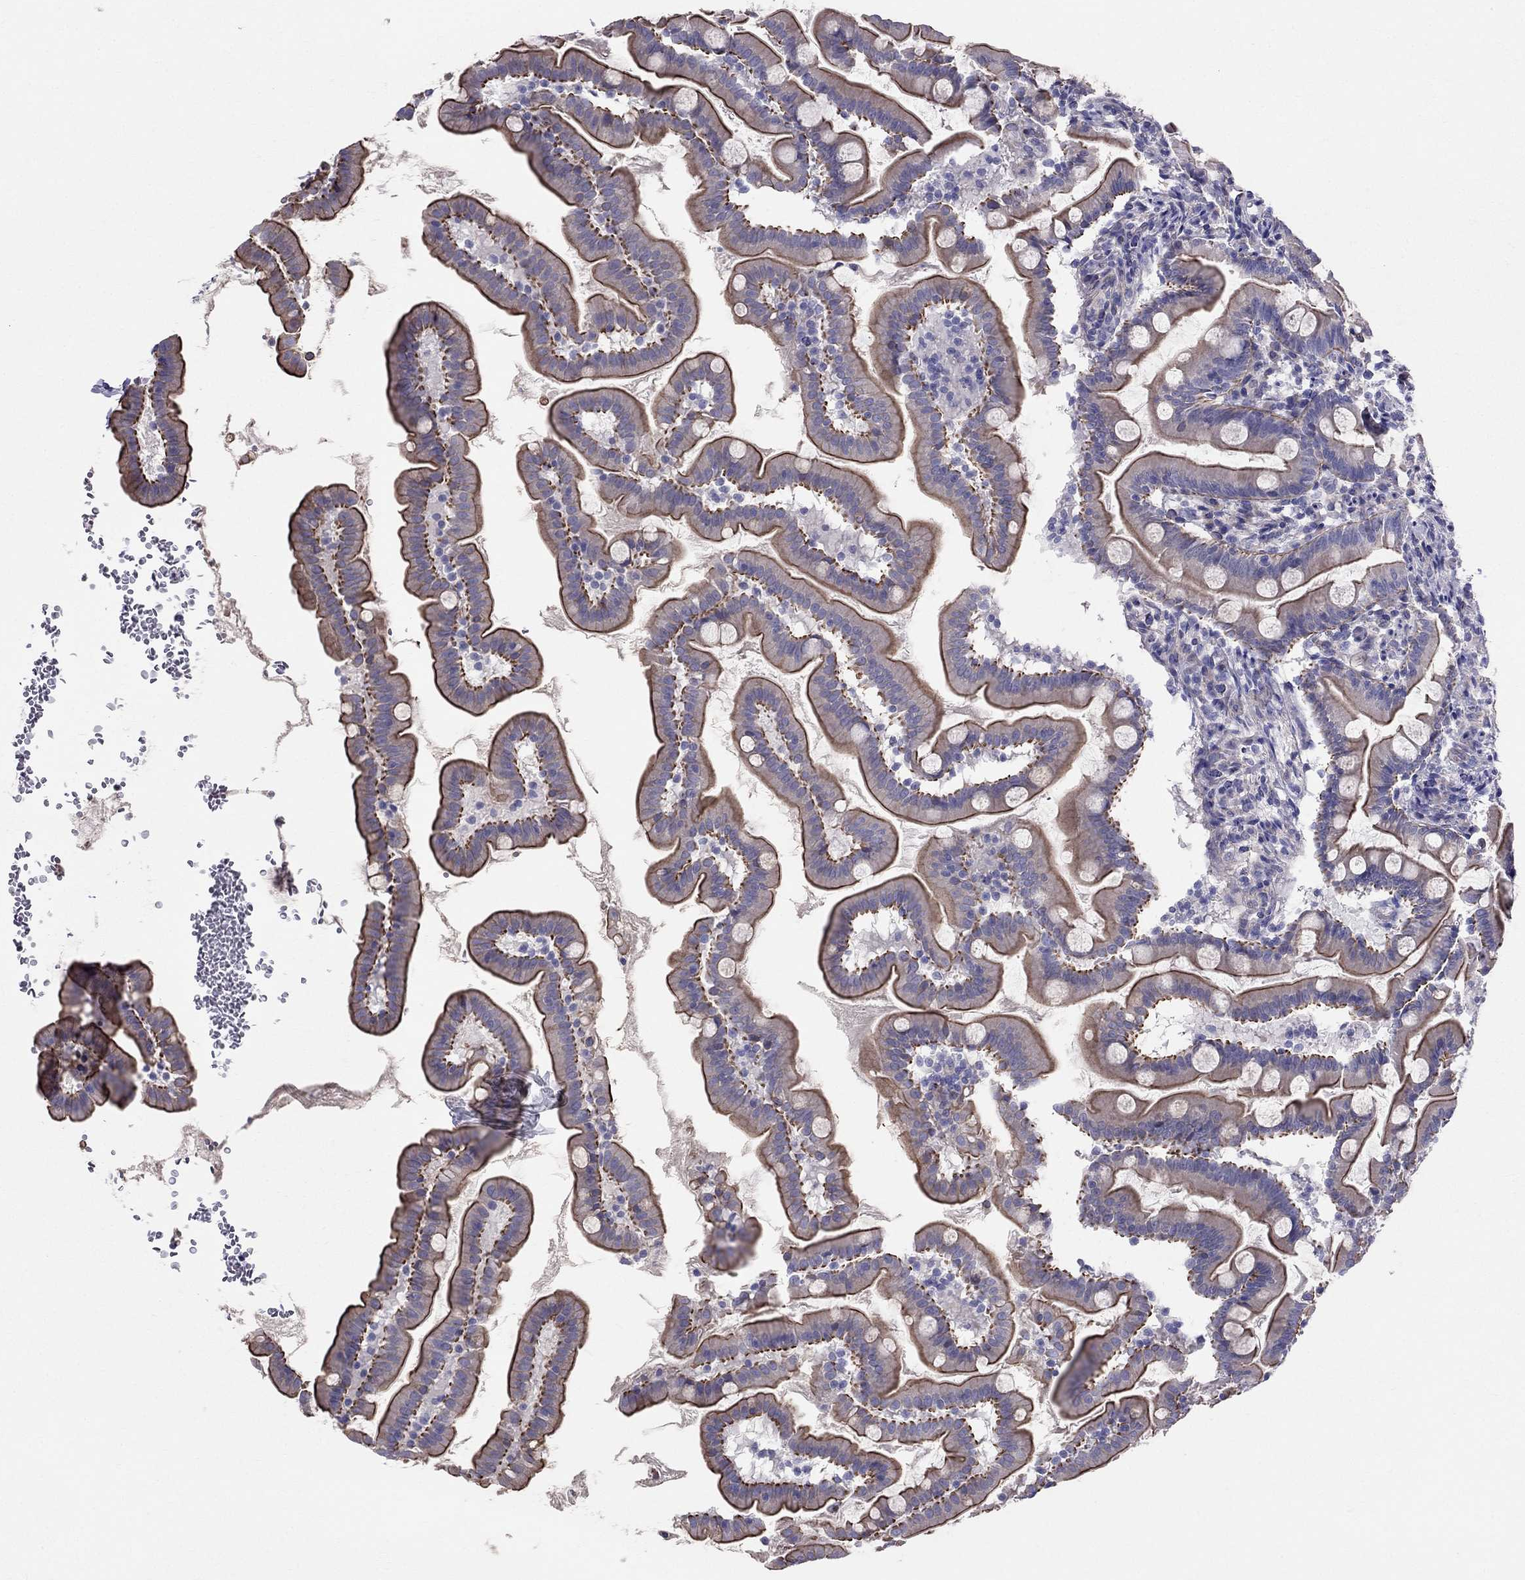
{"staining": {"intensity": "moderate", "quantity": "25%-75%", "location": "cytoplasmic/membranous"}, "tissue": "small intestine", "cell_type": "Glandular cells", "image_type": "normal", "snomed": [{"axis": "morphology", "description": "Normal tissue, NOS"}, {"axis": "topography", "description": "Small intestine"}], "caption": "DAB (3,3'-diaminobenzidine) immunohistochemical staining of normal small intestine shows moderate cytoplasmic/membranous protein expression in about 25%-75% of glandular cells.", "gene": "ENOX1", "patient": {"sex": "female", "age": 44}}